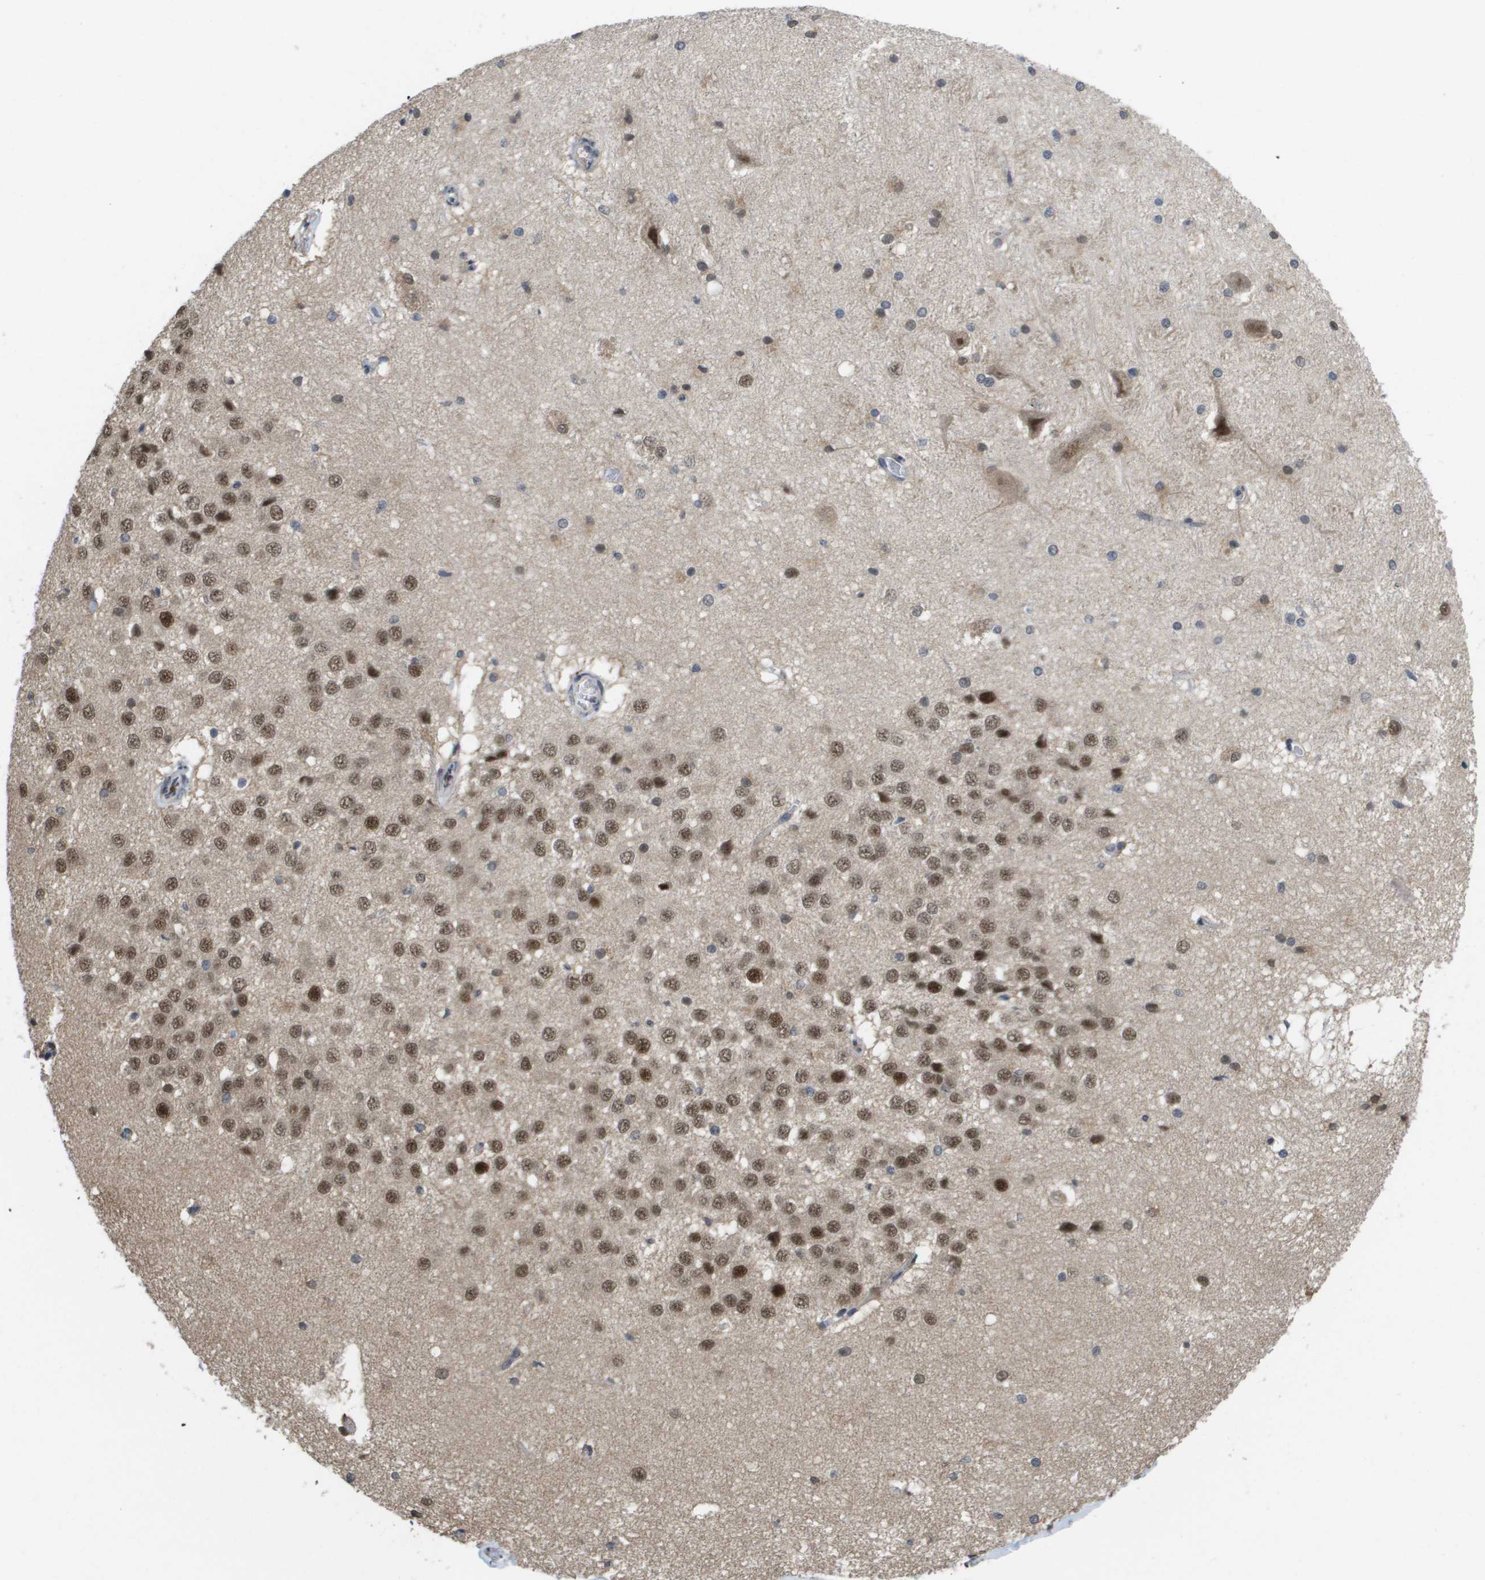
{"staining": {"intensity": "weak", "quantity": "25%-75%", "location": "nuclear"}, "tissue": "hippocampus", "cell_type": "Glial cells", "image_type": "normal", "snomed": [{"axis": "morphology", "description": "Normal tissue, NOS"}, {"axis": "topography", "description": "Hippocampus"}], "caption": "Immunohistochemical staining of normal human hippocampus reveals low levels of weak nuclear staining in approximately 25%-75% of glial cells.", "gene": "AMBRA1", "patient": {"sex": "female", "age": 19}}